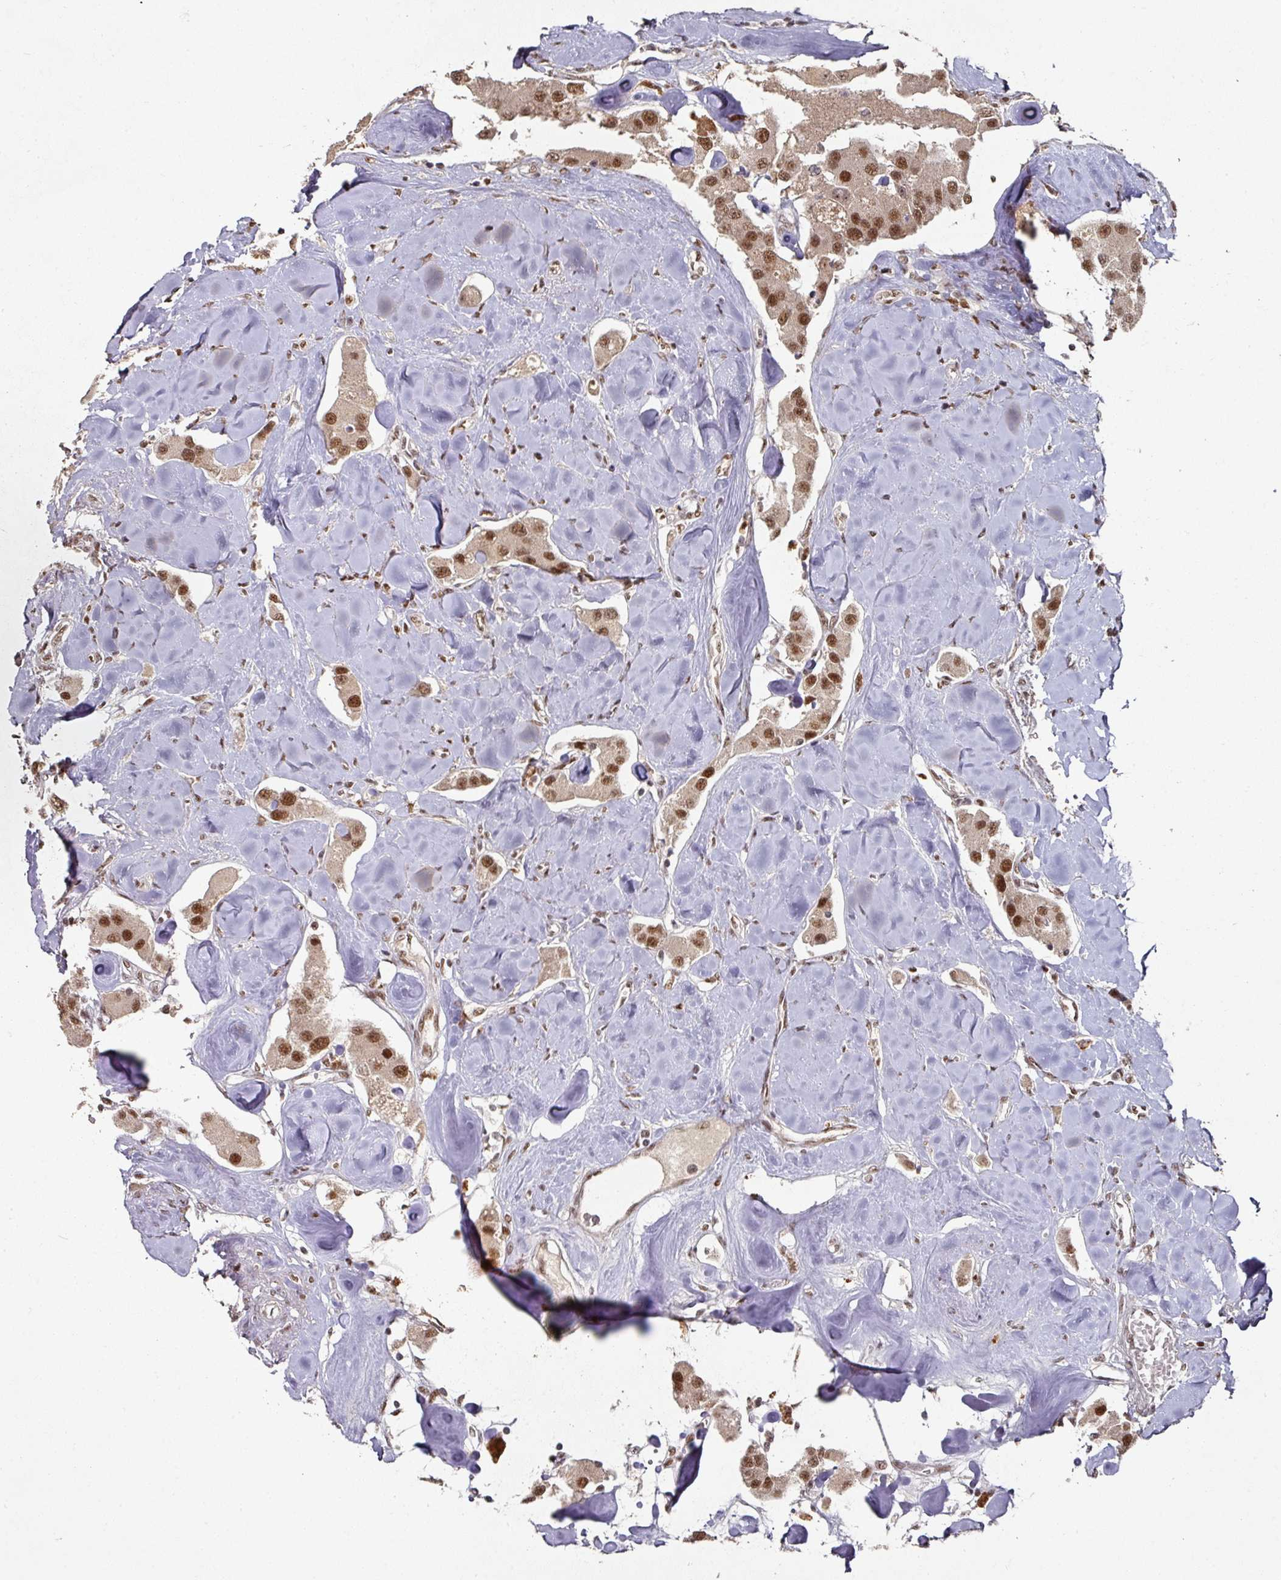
{"staining": {"intensity": "strong", "quantity": ">75%", "location": "nuclear"}, "tissue": "carcinoid", "cell_type": "Tumor cells", "image_type": "cancer", "snomed": [{"axis": "morphology", "description": "Carcinoid, malignant, NOS"}, {"axis": "topography", "description": "Pancreas"}], "caption": "Protein staining by IHC displays strong nuclear positivity in about >75% of tumor cells in carcinoid.", "gene": "MEPCE", "patient": {"sex": "male", "age": 41}}